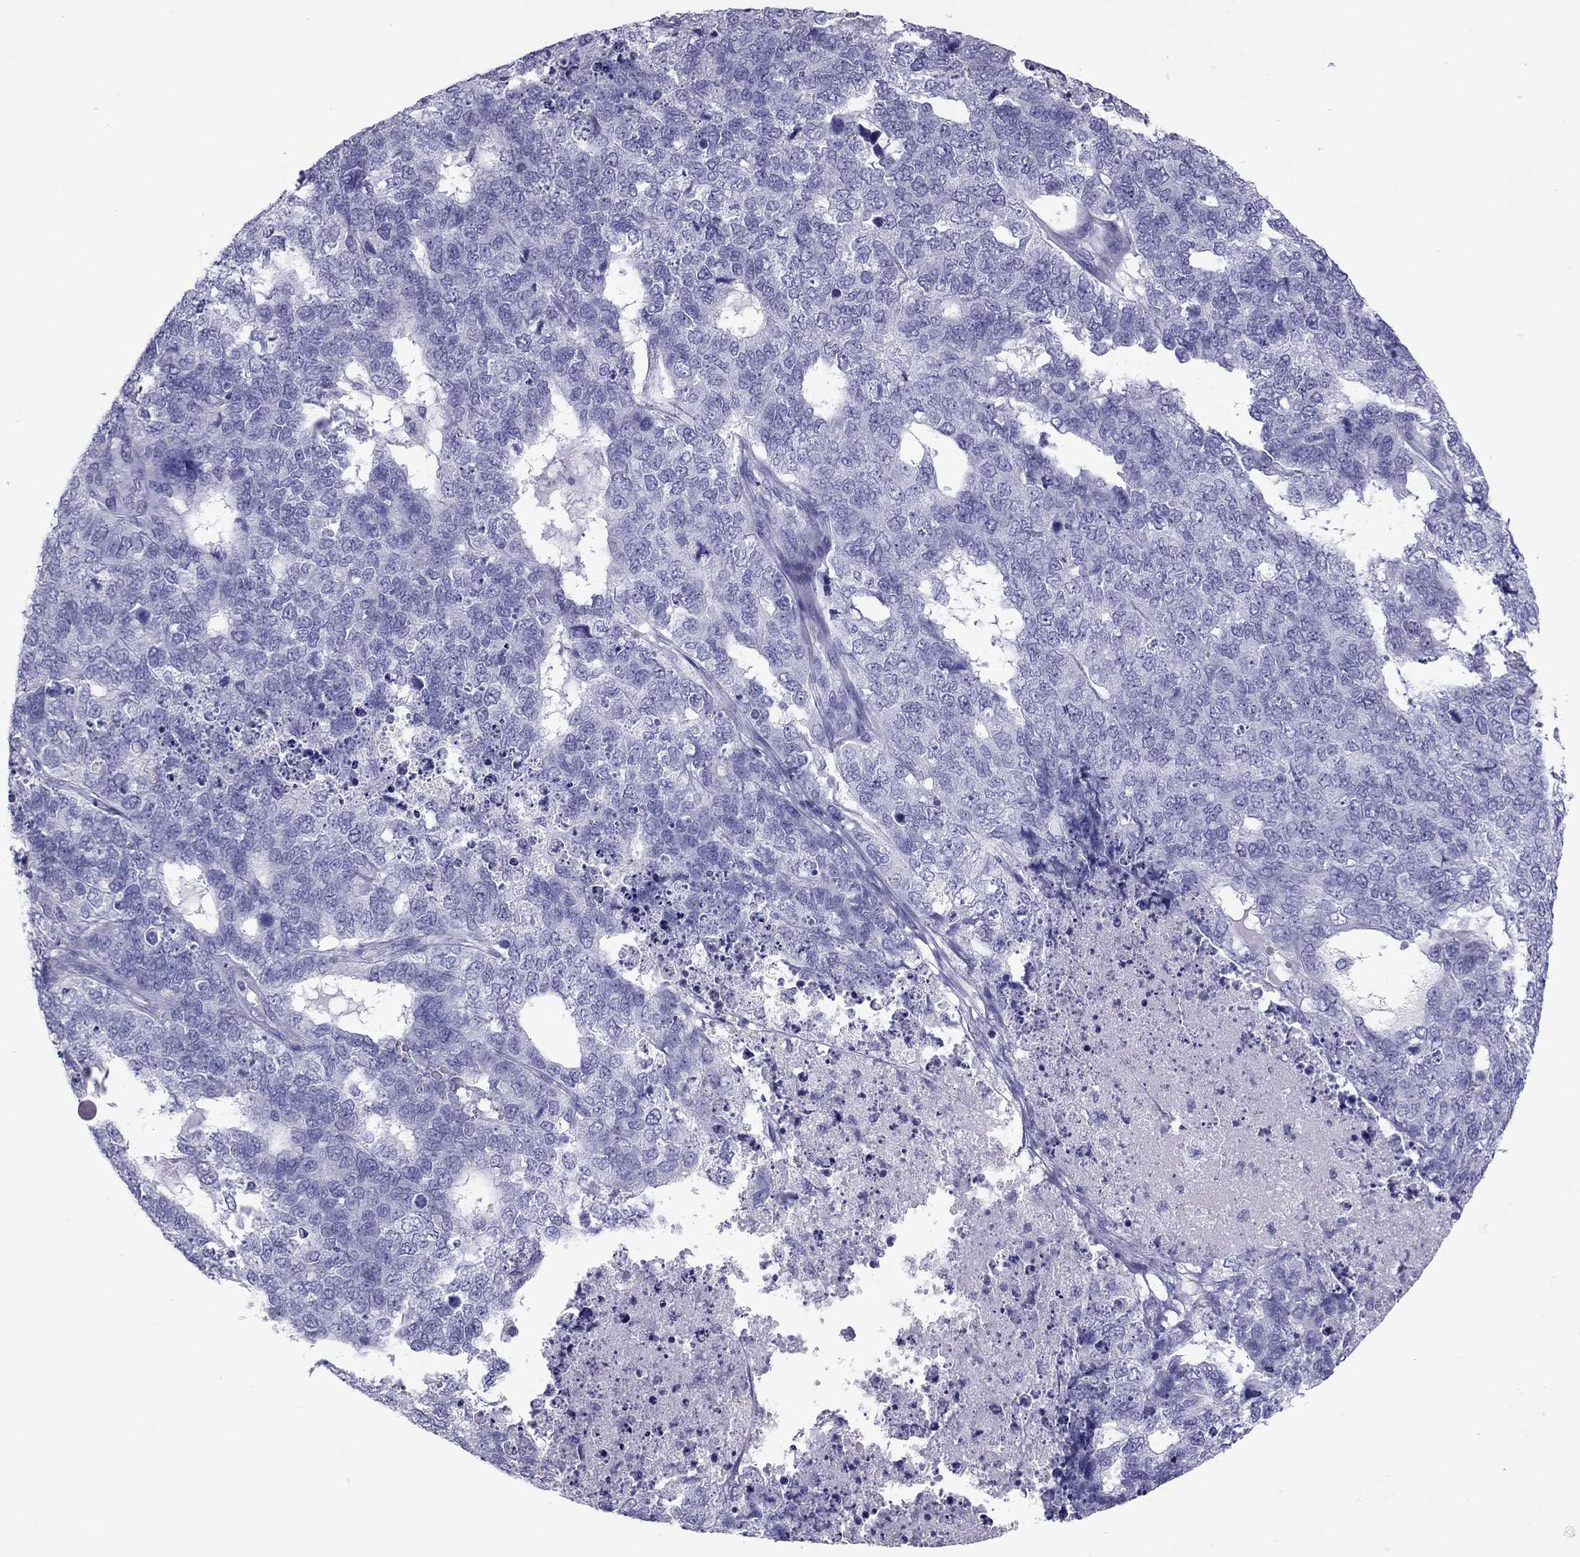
{"staining": {"intensity": "negative", "quantity": "none", "location": "none"}, "tissue": "cervical cancer", "cell_type": "Tumor cells", "image_type": "cancer", "snomed": [{"axis": "morphology", "description": "Squamous cell carcinoma, NOS"}, {"axis": "topography", "description": "Cervix"}], "caption": "This is an immunohistochemistry photomicrograph of cervical cancer. There is no expression in tumor cells.", "gene": "PDE6A", "patient": {"sex": "female", "age": 63}}